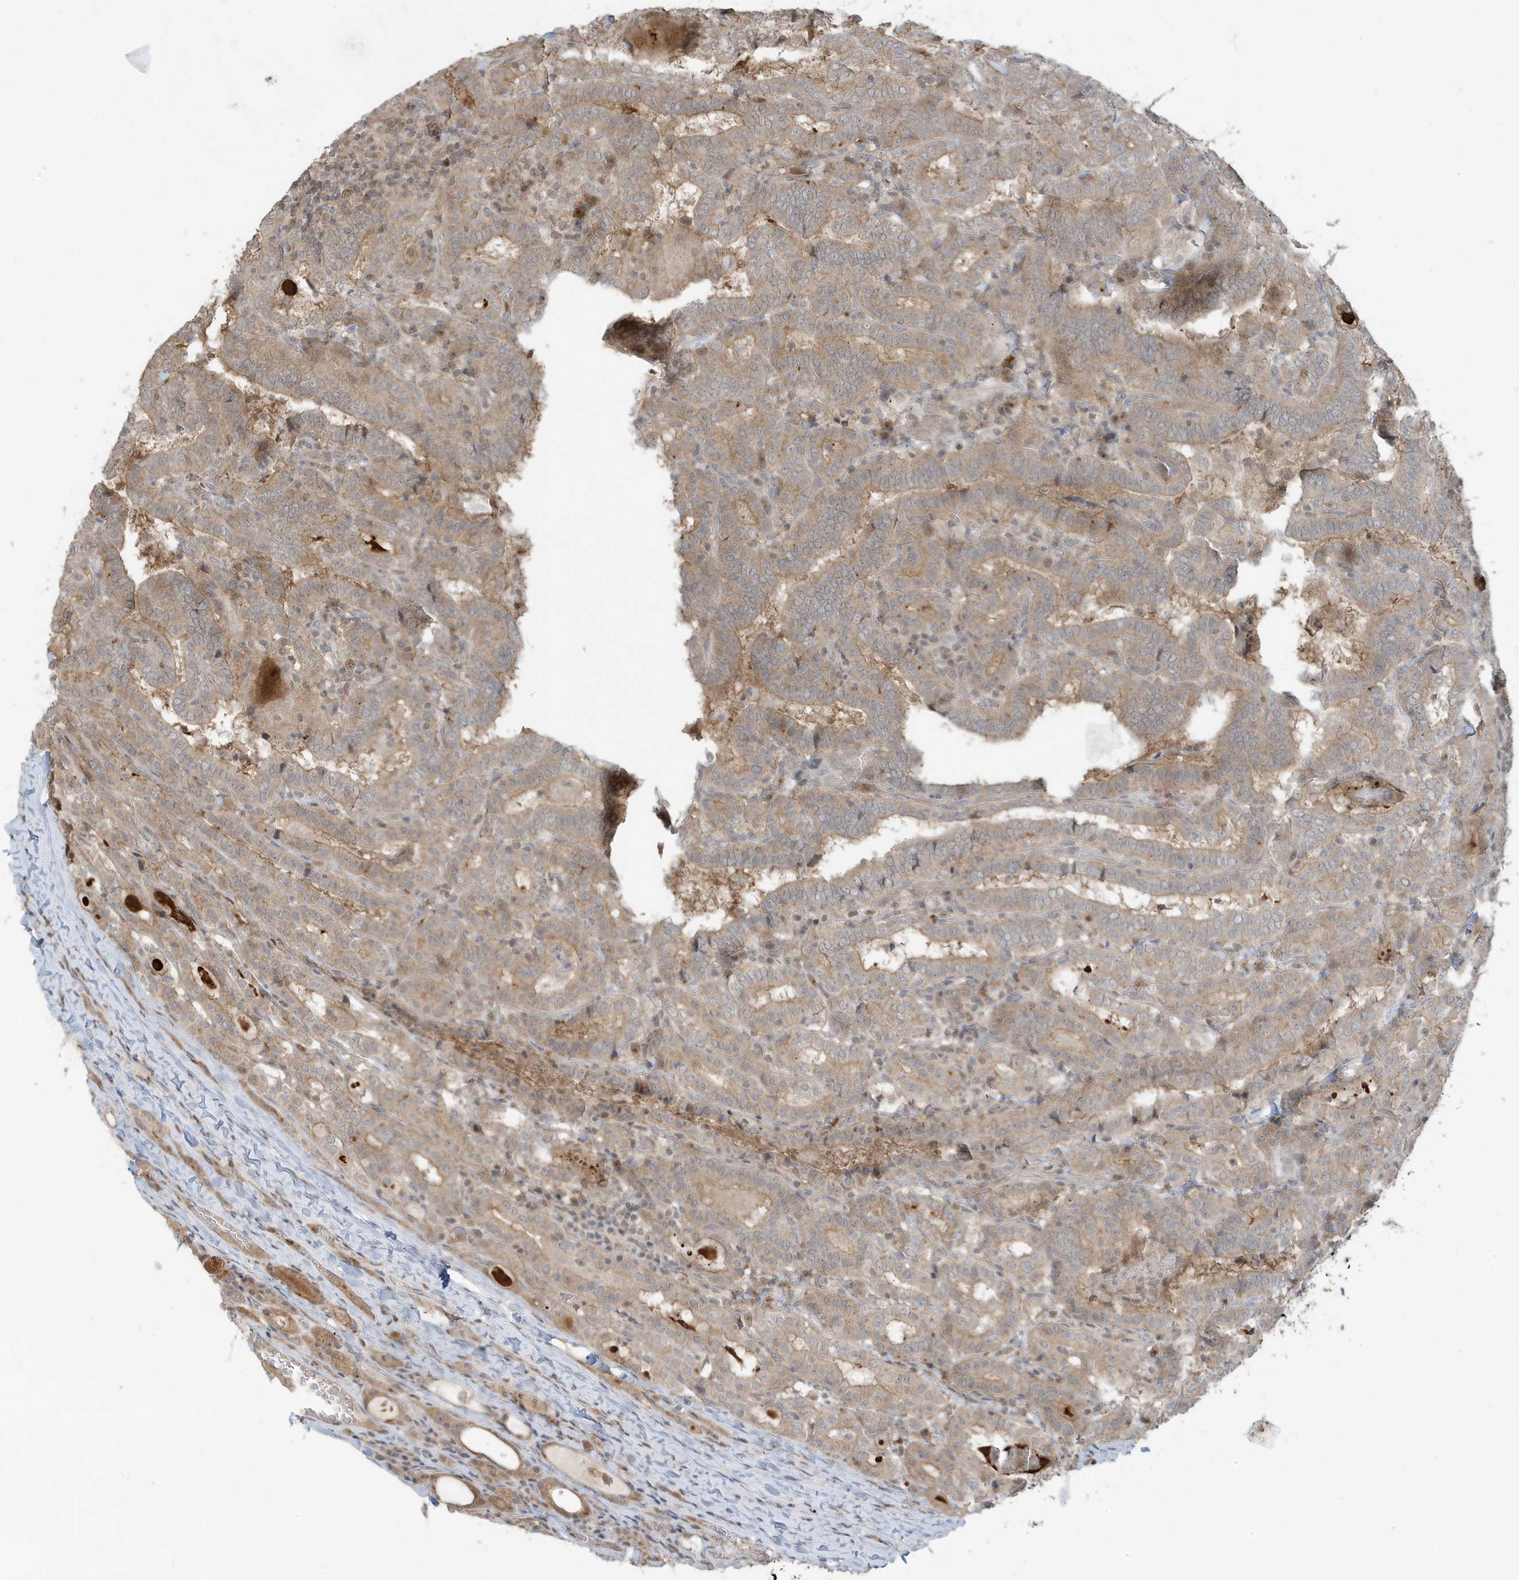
{"staining": {"intensity": "weak", "quantity": ">75%", "location": "cytoplasmic/membranous"}, "tissue": "thyroid cancer", "cell_type": "Tumor cells", "image_type": "cancer", "snomed": [{"axis": "morphology", "description": "Papillary adenocarcinoma, NOS"}, {"axis": "topography", "description": "Thyroid gland"}], "caption": "DAB immunohistochemical staining of human thyroid cancer (papillary adenocarcinoma) exhibits weak cytoplasmic/membranous protein staining in about >75% of tumor cells.", "gene": "PRRT3", "patient": {"sex": "female", "age": 72}}